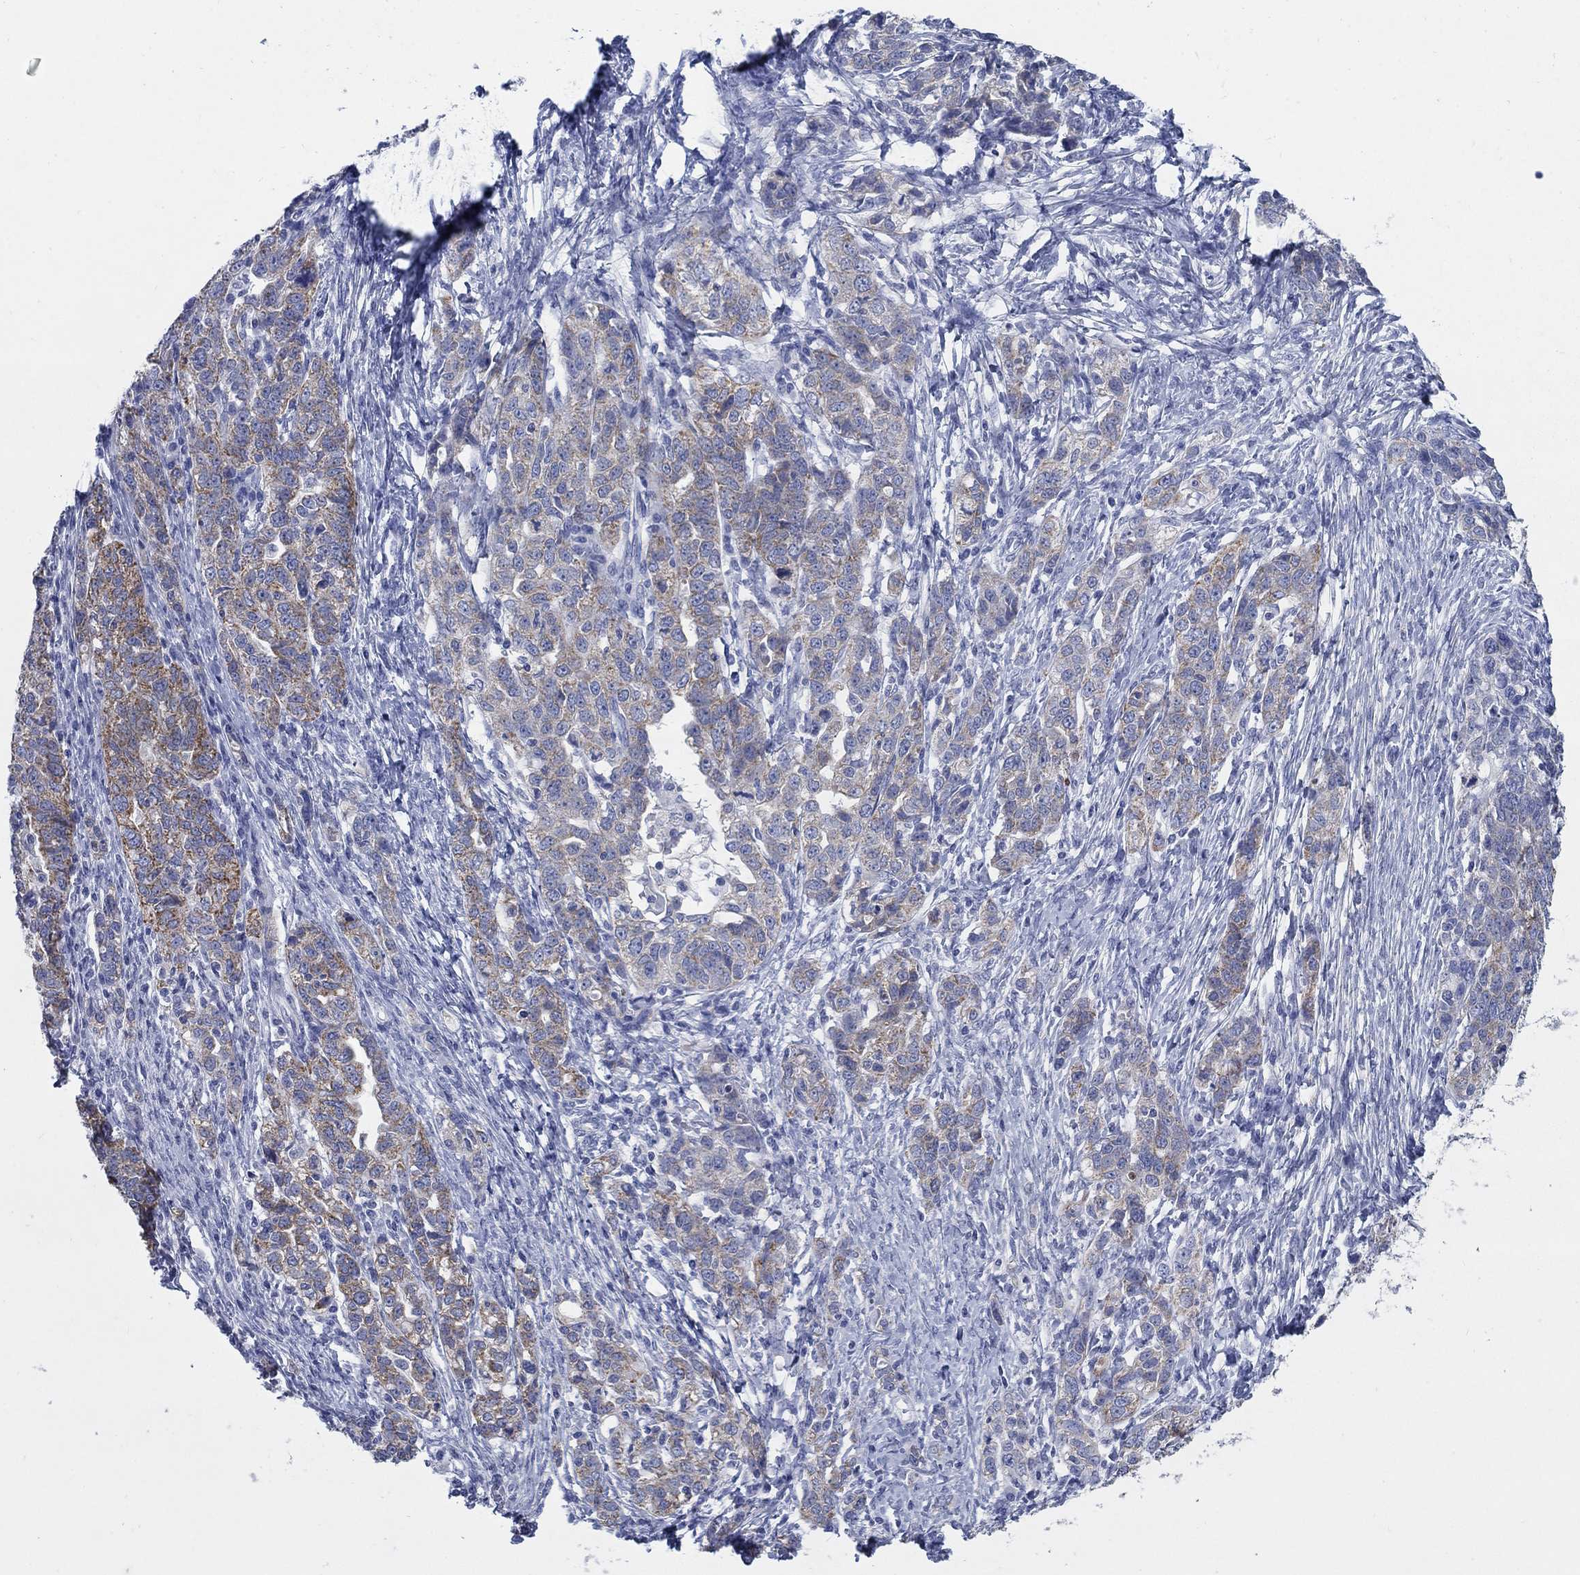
{"staining": {"intensity": "moderate", "quantity": ">75%", "location": "cytoplasmic/membranous"}, "tissue": "ovarian cancer", "cell_type": "Tumor cells", "image_type": "cancer", "snomed": [{"axis": "morphology", "description": "Cystadenocarcinoma, serous, NOS"}, {"axis": "topography", "description": "Ovary"}], "caption": "The micrograph reveals immunohistochemical staining of ovarian serous cystadenocarcinoma. There is moderate cytoplasmic/membranous positivity is seen in about >75% of tumor cells. The staining is performed using DAB (3,3'-diaminobenzidine) brown chromogen to label protein expression. The nuclei are counter-stained blue using hematoxylin.", "gene": "SCCPDH", "patient": {"sex": "female", "age": 71}}